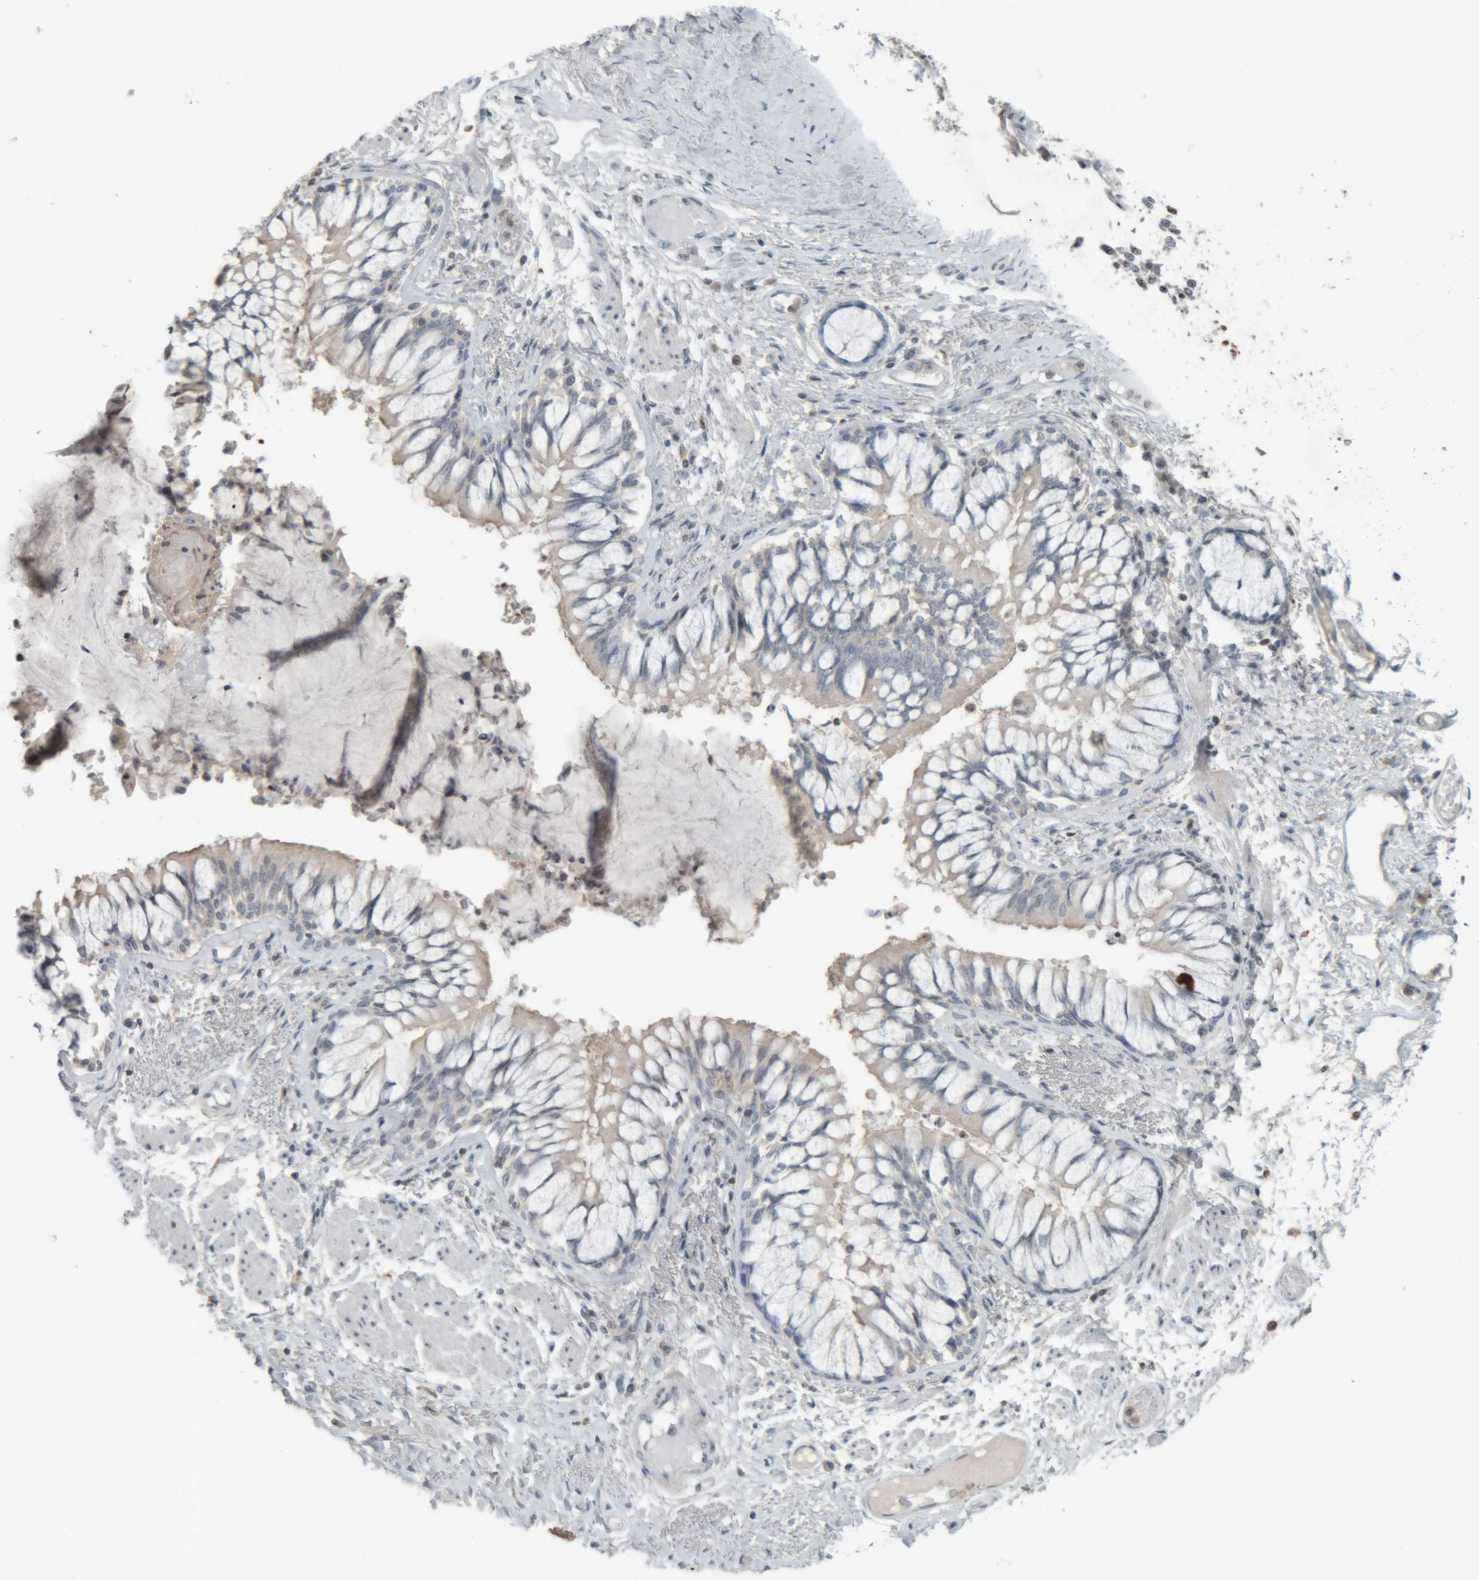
{"staining": {"intensity": "negative", "quantity": "none", "location": "none"}, "tissue": "bronchus", "cell_type": "Respiratory epithelial cells", "image_type": "normal", "snomed": [{"axis": "morphology", "description": "Normal tissue, NOS"}, {"axis": "topography", "description": "Cartilage tissue"}, {"axis": "topography", "description": "Bronchus"}, {"axis": "topography", "description": "Lung"}], "caption": "The IHC image has no significant staining in respiratory epithelial cells of bronchus.", "gene": "RPF1", "patient": {"sex": "male", "age": 64}}